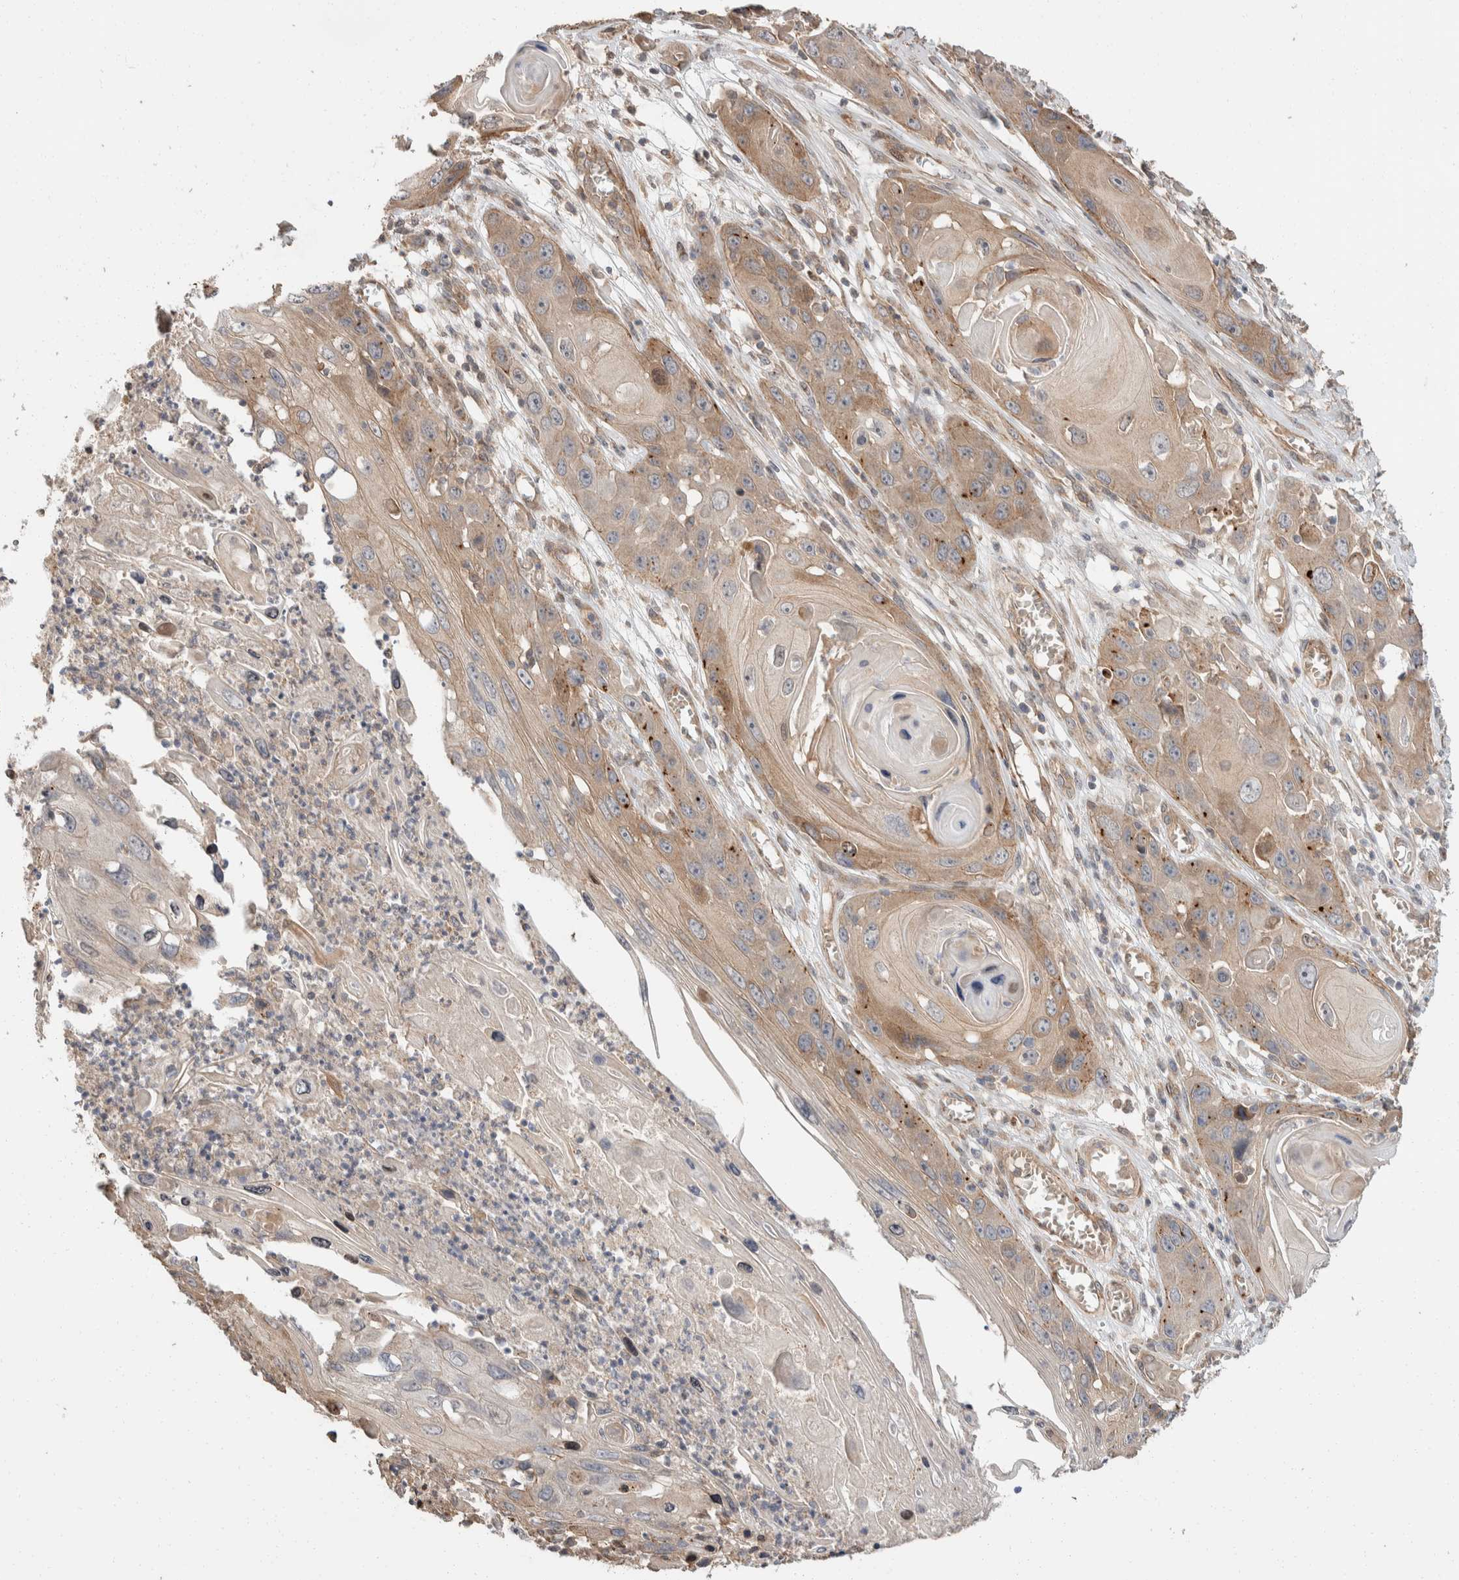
{"staining": {"intensity": "weak", "quantity": "25%-75%", "location": "cytoplasmic/membranous"}, "tissue": "skin cancer", "cell_type": "Tumor cells", "image_type": "cancer", "snomed": [{"axis": "morphology", "description": "Squamous cell carcinoma, NOS"}, {"axis": "topography", "description": "Skin"}], "caption": "Protein expression analysis of skin cancer demonstrates weak cytoplasmic/membranous staining in approximately 25%-75% of tumor cells.", "gene": "ERC1", "patient": {"sex": "male", "age": 55}}